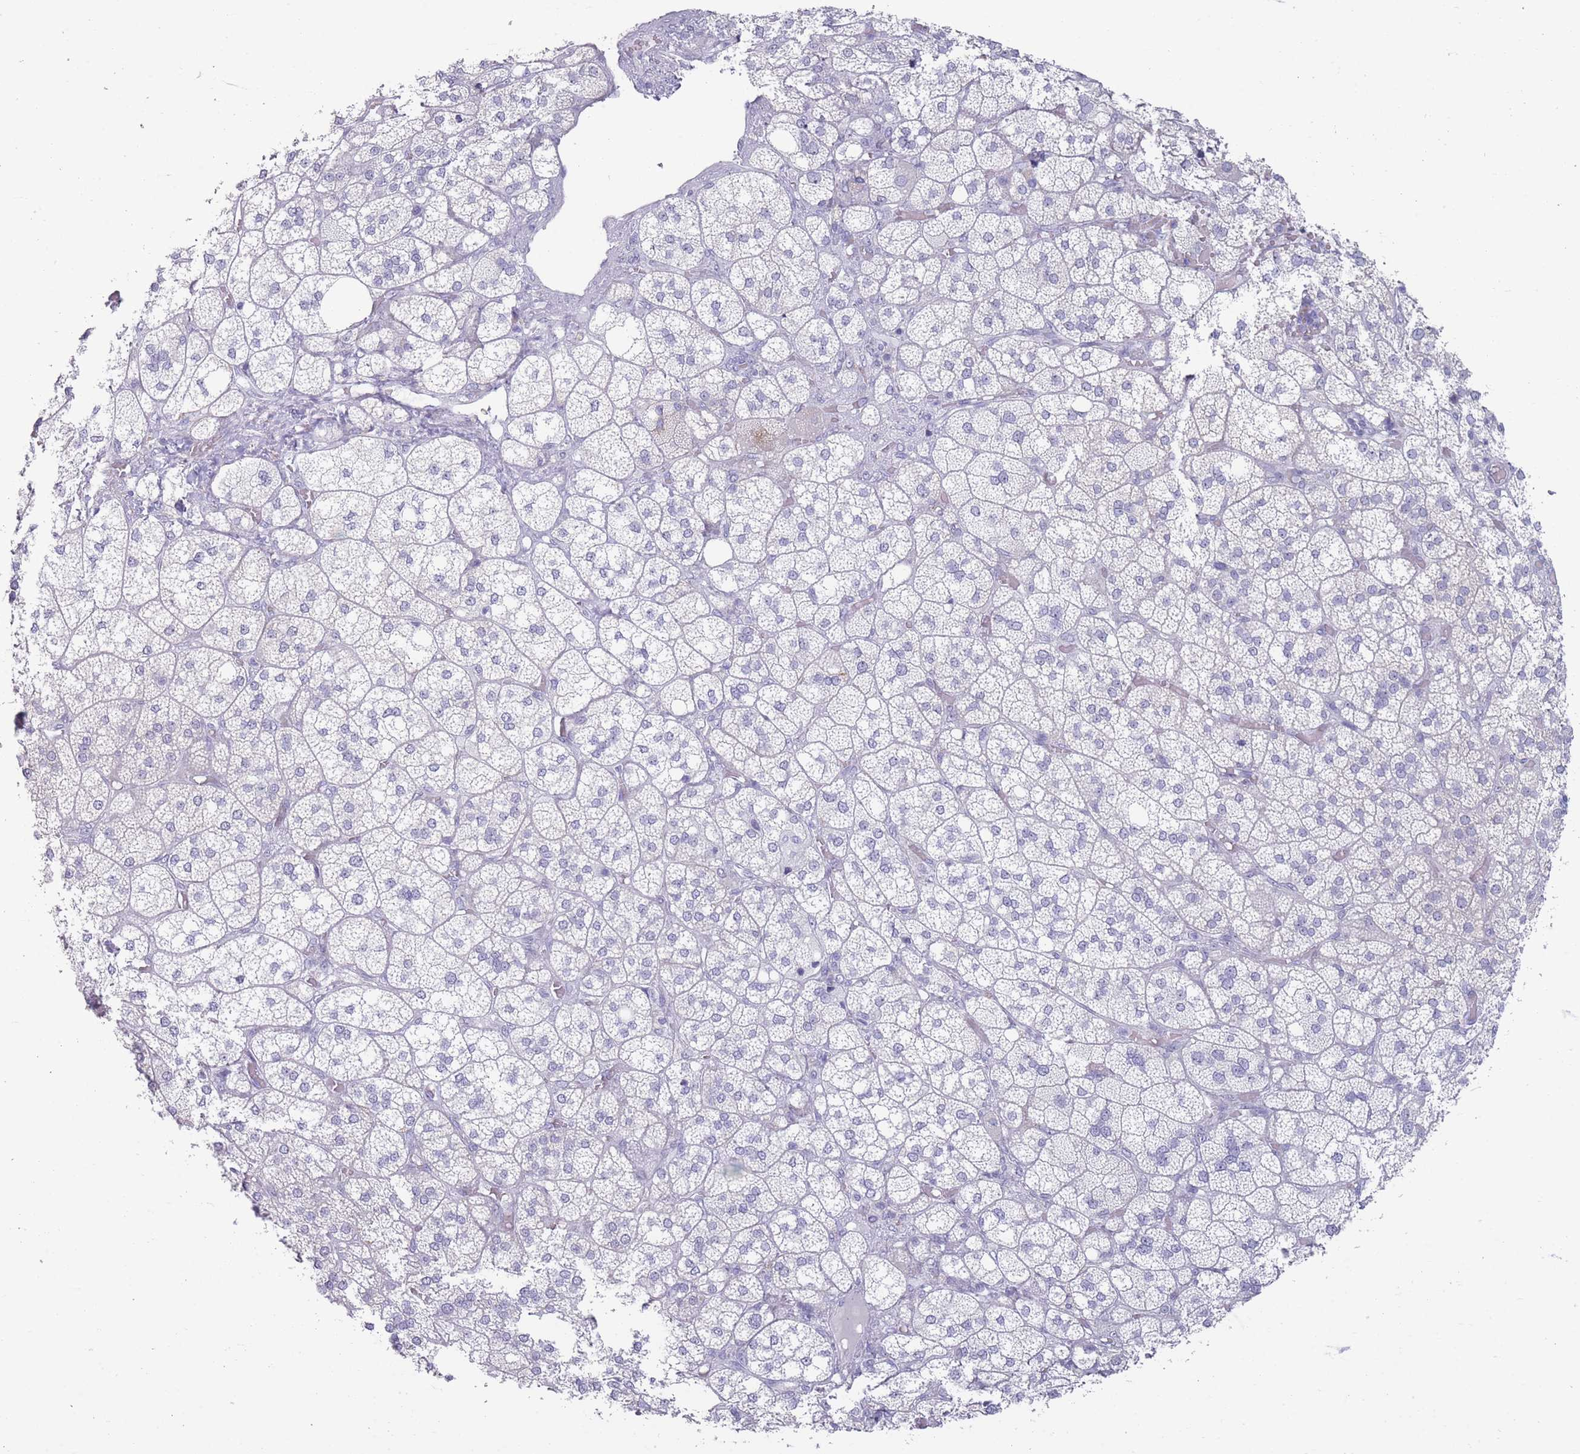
{"staining": {"intensity": "negative", "quantity": "none", "location": "none"}, "tissue": "adrenal gland", "cell_type": "Glandular cells", "image_type": "normal", "snomed": [{"axis": "morphology", "description": "Normal tissue, NOS"}, {"axis": "topography", "description": "Adrenal gland"}], "caption": "Immunohistochemistry (IHC) photomicrograph of benign adrenal gland: human adrenal gland stained with DAB (3,3'-diaminobenzidine) shows no significant protein expression in glandular cells.", "gene": "PAIP2B", "patient": {"sex": "male", "age": 61}}